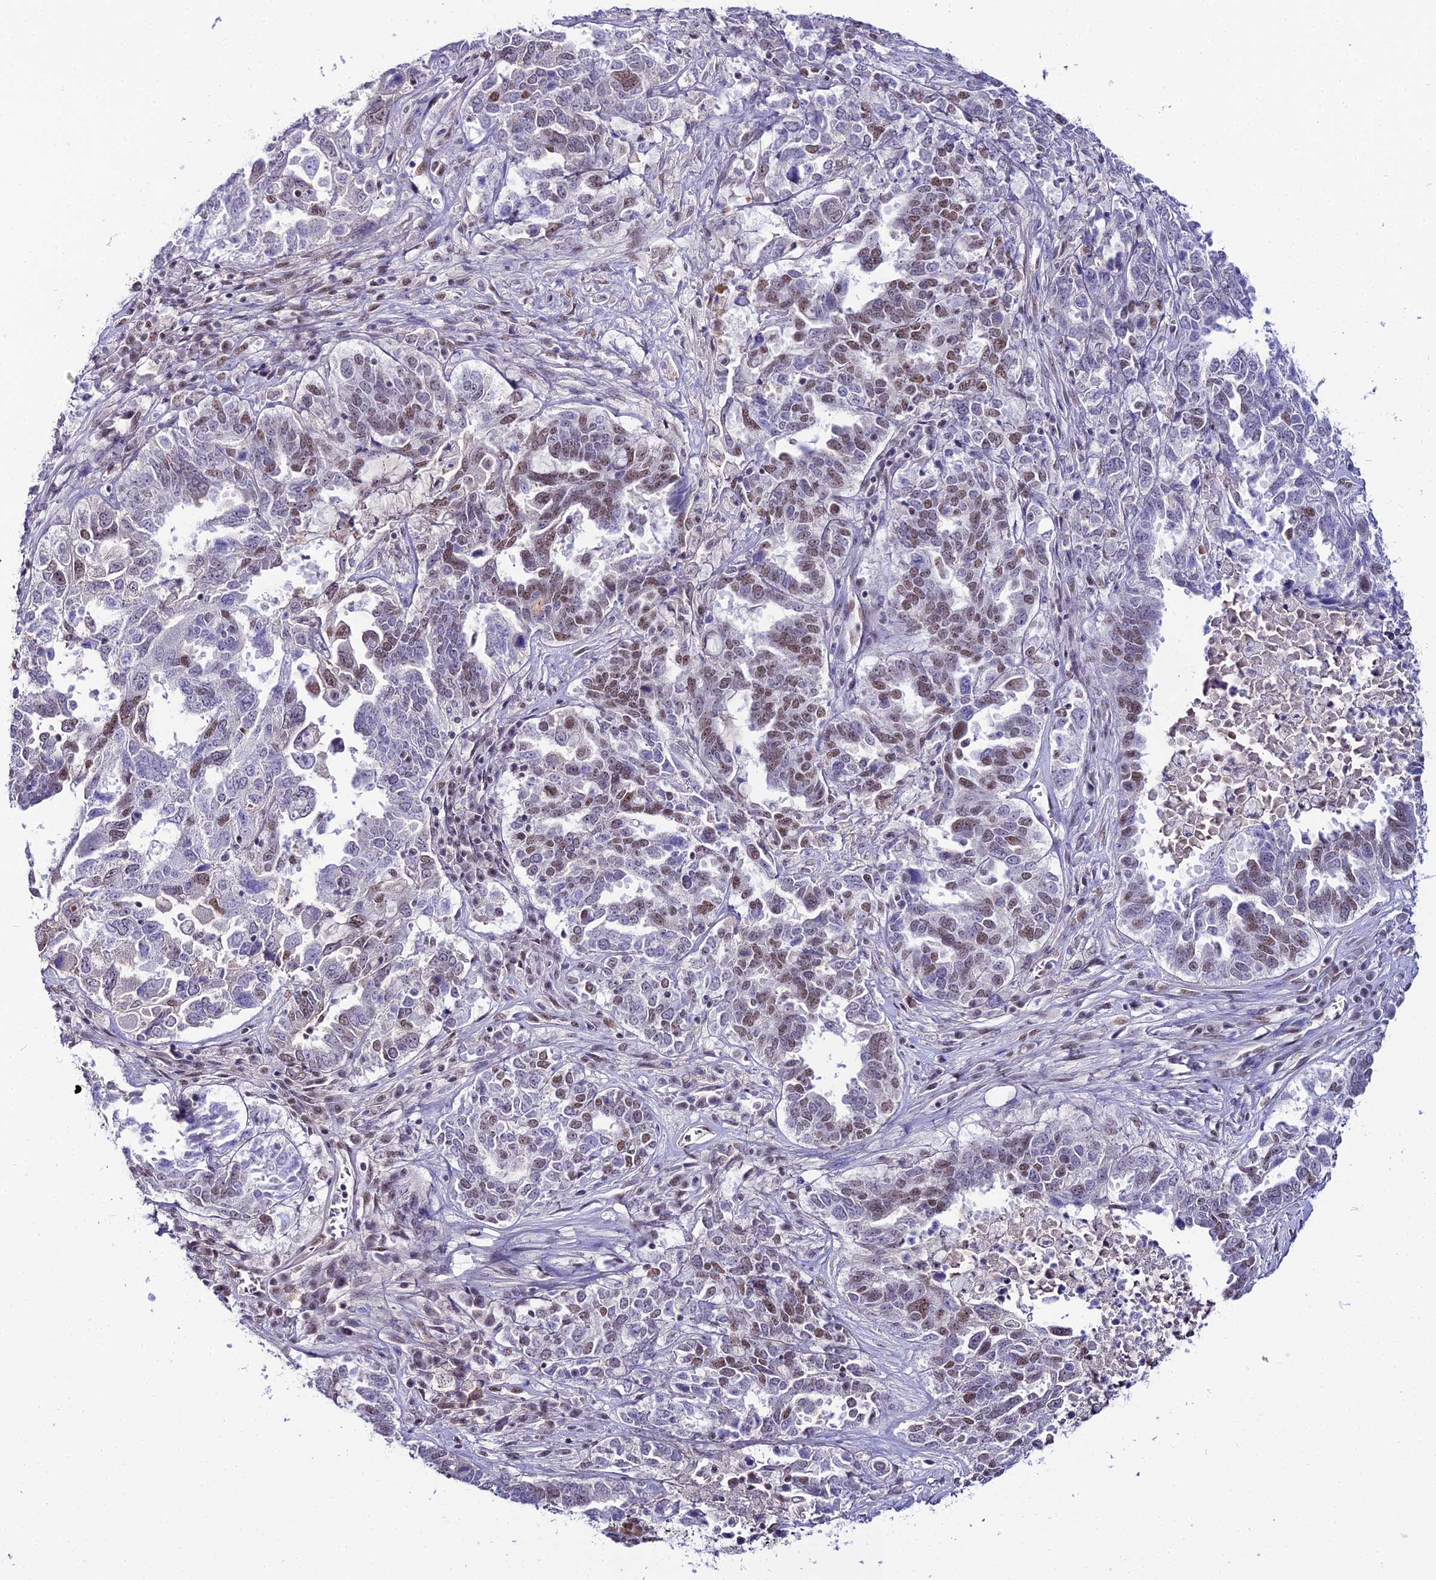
{"staining": {"intensity": "moderate", "quantity": "25%-75%", "location": "nuclear"}, "tissue": "ovarian cancer", "cell_type": "Tumor cells", "image_type": "cancer", "snomed": [{"axis": "morphology", "description": "Carcinoma, endometroid"}, {"axis": "topography", "description": "Ovary"}], "caption": "Protein expression analysis of ovarian cancer shows moderate nuclear positivity in approximately 25%-75% of tumor cells.", "gene": "RBM12", "patient": {"sex": "female", "age": 62}}